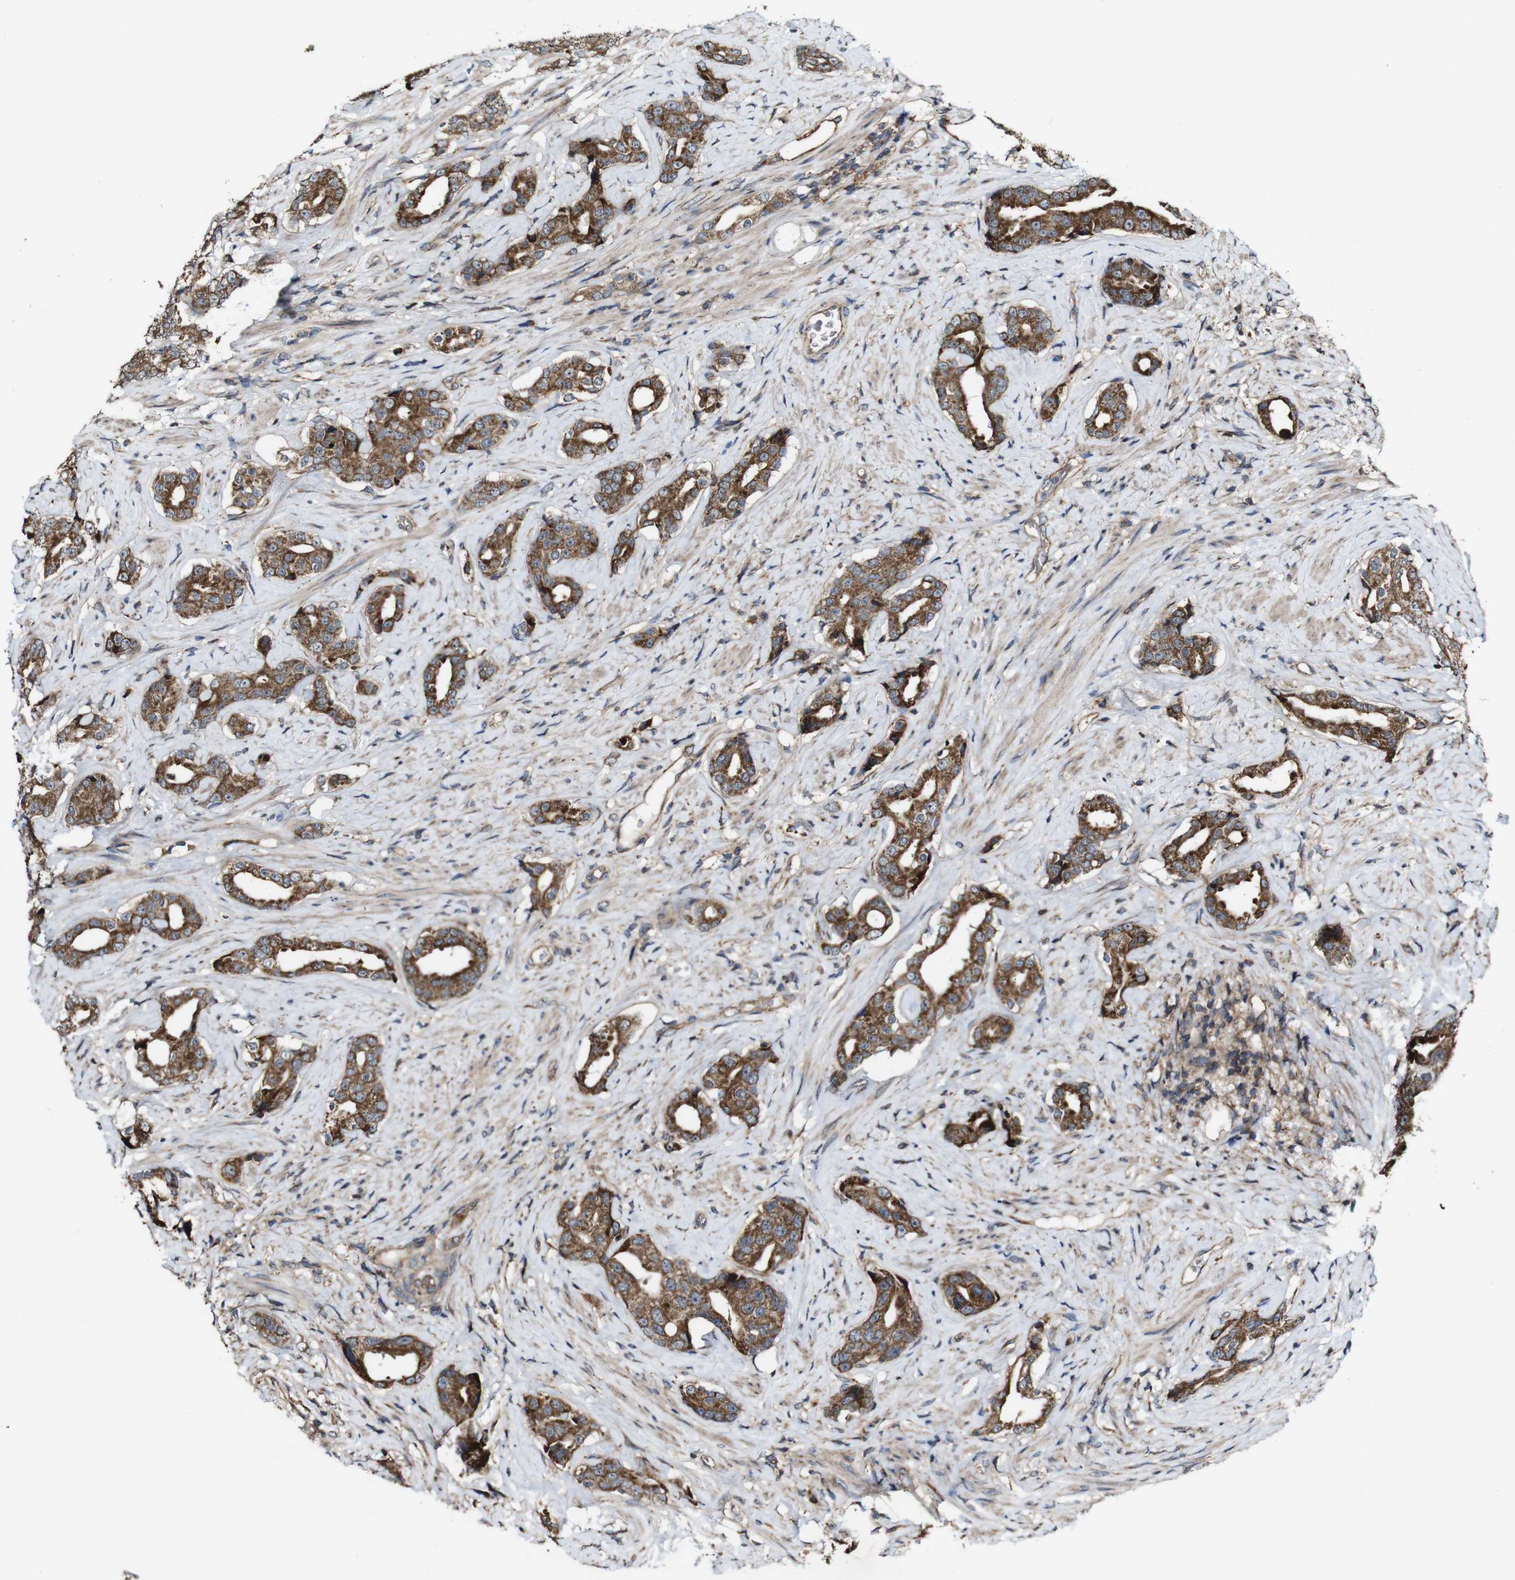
{"staining": {"intensity": "strong", "quantity": ">75%", "location": "cytoplasmic/membranous"}, "tissue": "prostate cancer", "cell_type": "Tumor cells", "image_type": "cancer", "snomed": [{"axis": "morphology", "description": "Adenocarcinoma, High grade"}, {"axis": "topography", "description": "Prostate"}], "caption": "DAB (3,3'-diaminobenzidine) immunohistochemical staining of human prostate cancer displays strong cytoplasmic/membranous protein staining in approximately >75% of tumor cells.", "gene": "BTN3A3", "patient": {"sex": "male", "age": 71}}